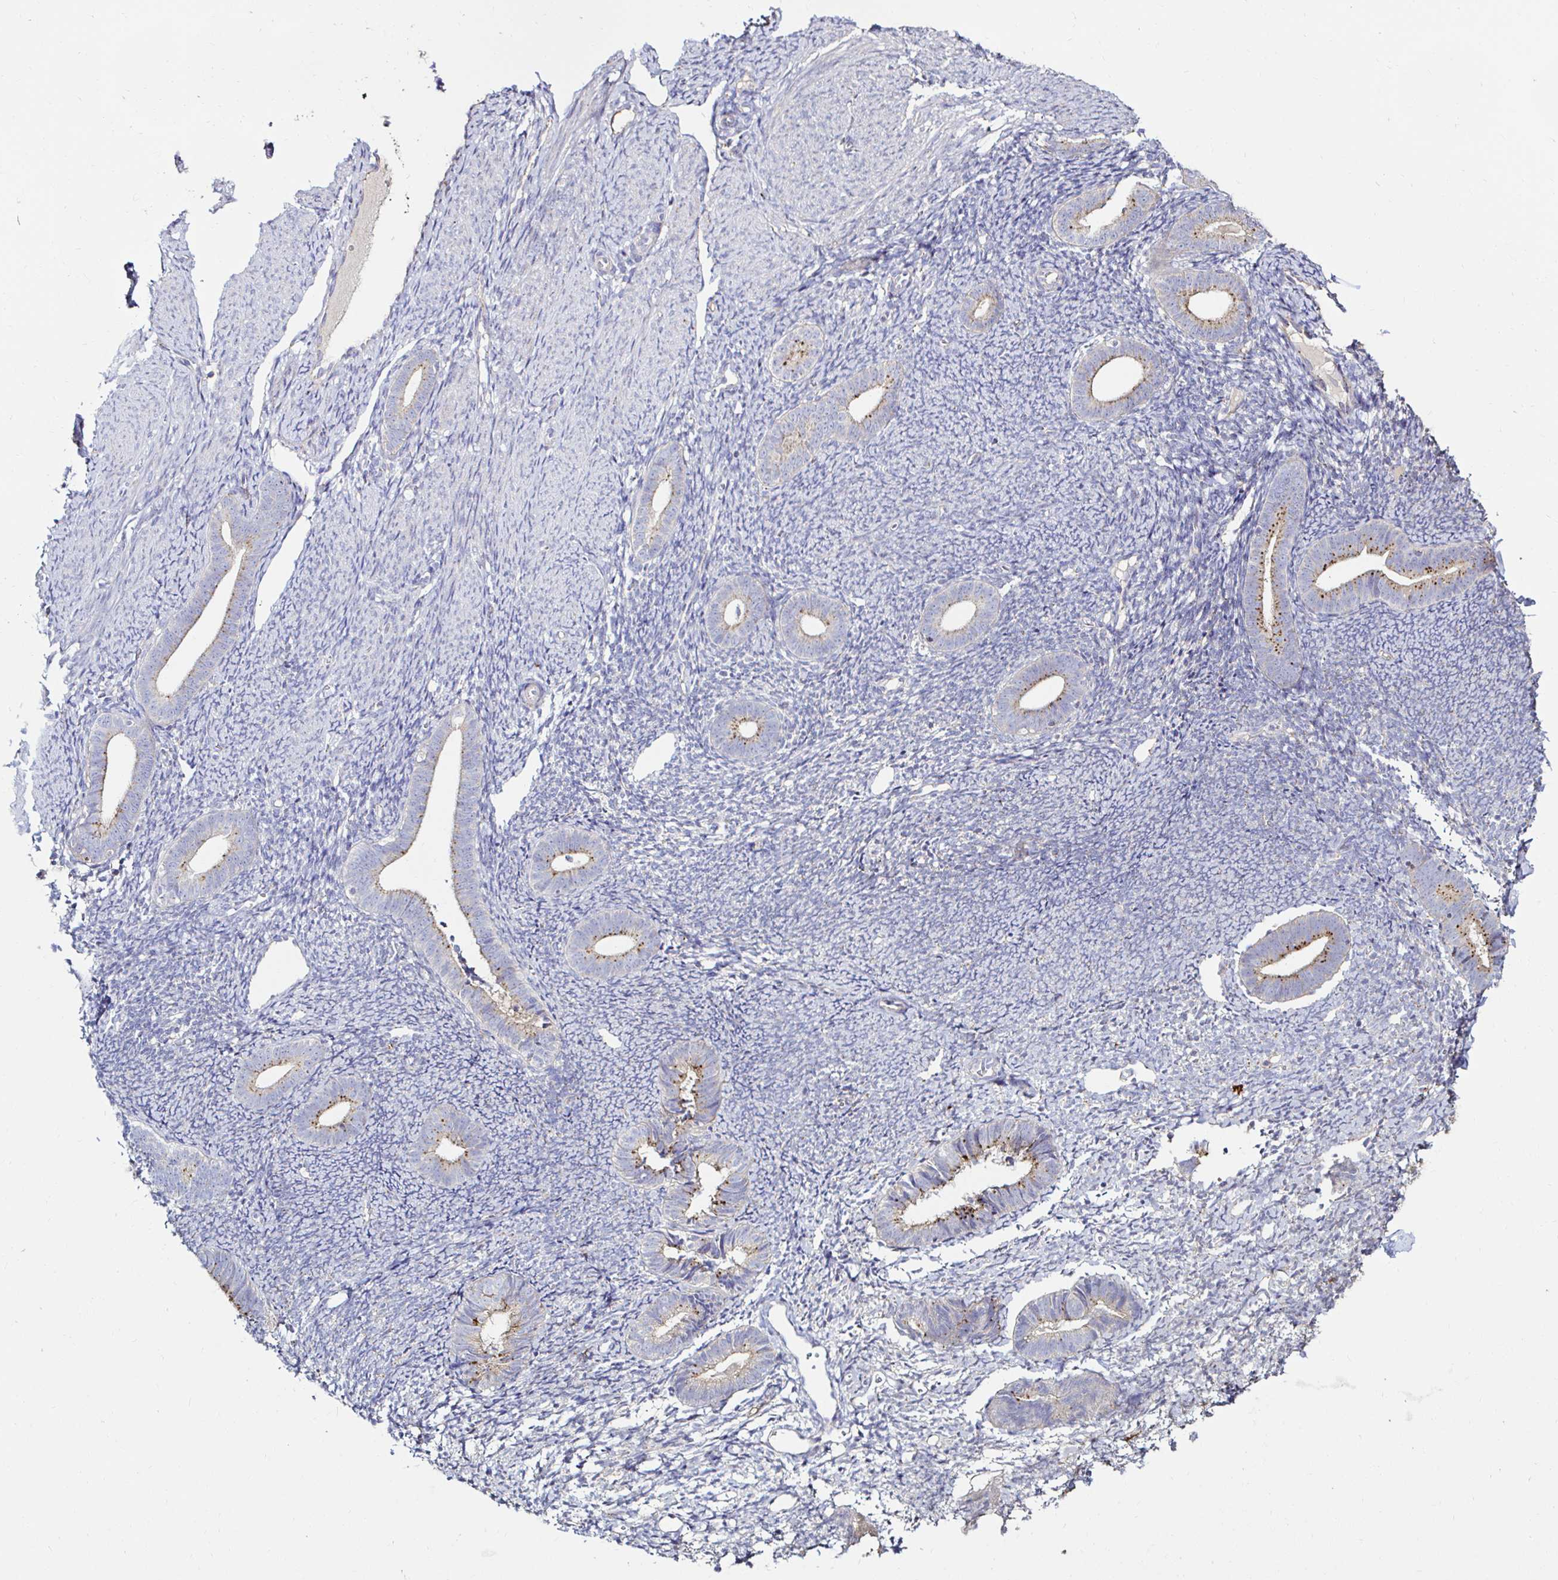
{"staining": {"intensity": "moderate", "quantity": "<25%", "location": "cytoplasmic/membranous"}, "tissue": "endometrium", "cell_type": "Cells in endometrial stroma", "image_type": "normal", "snomed": [{"axis": "morphology", "description": "Normal tissue, NOS"}, {"axis": "topography", "description": "Endometrium"}], "caption": "A photomicrograph of human endometrium stained for a protein reveals moderate cytoplasmic/membranous brown staining in cells in endometrial stroma.", "gene": "GALNS", "patient": {"sex": "female", "age": 39}}